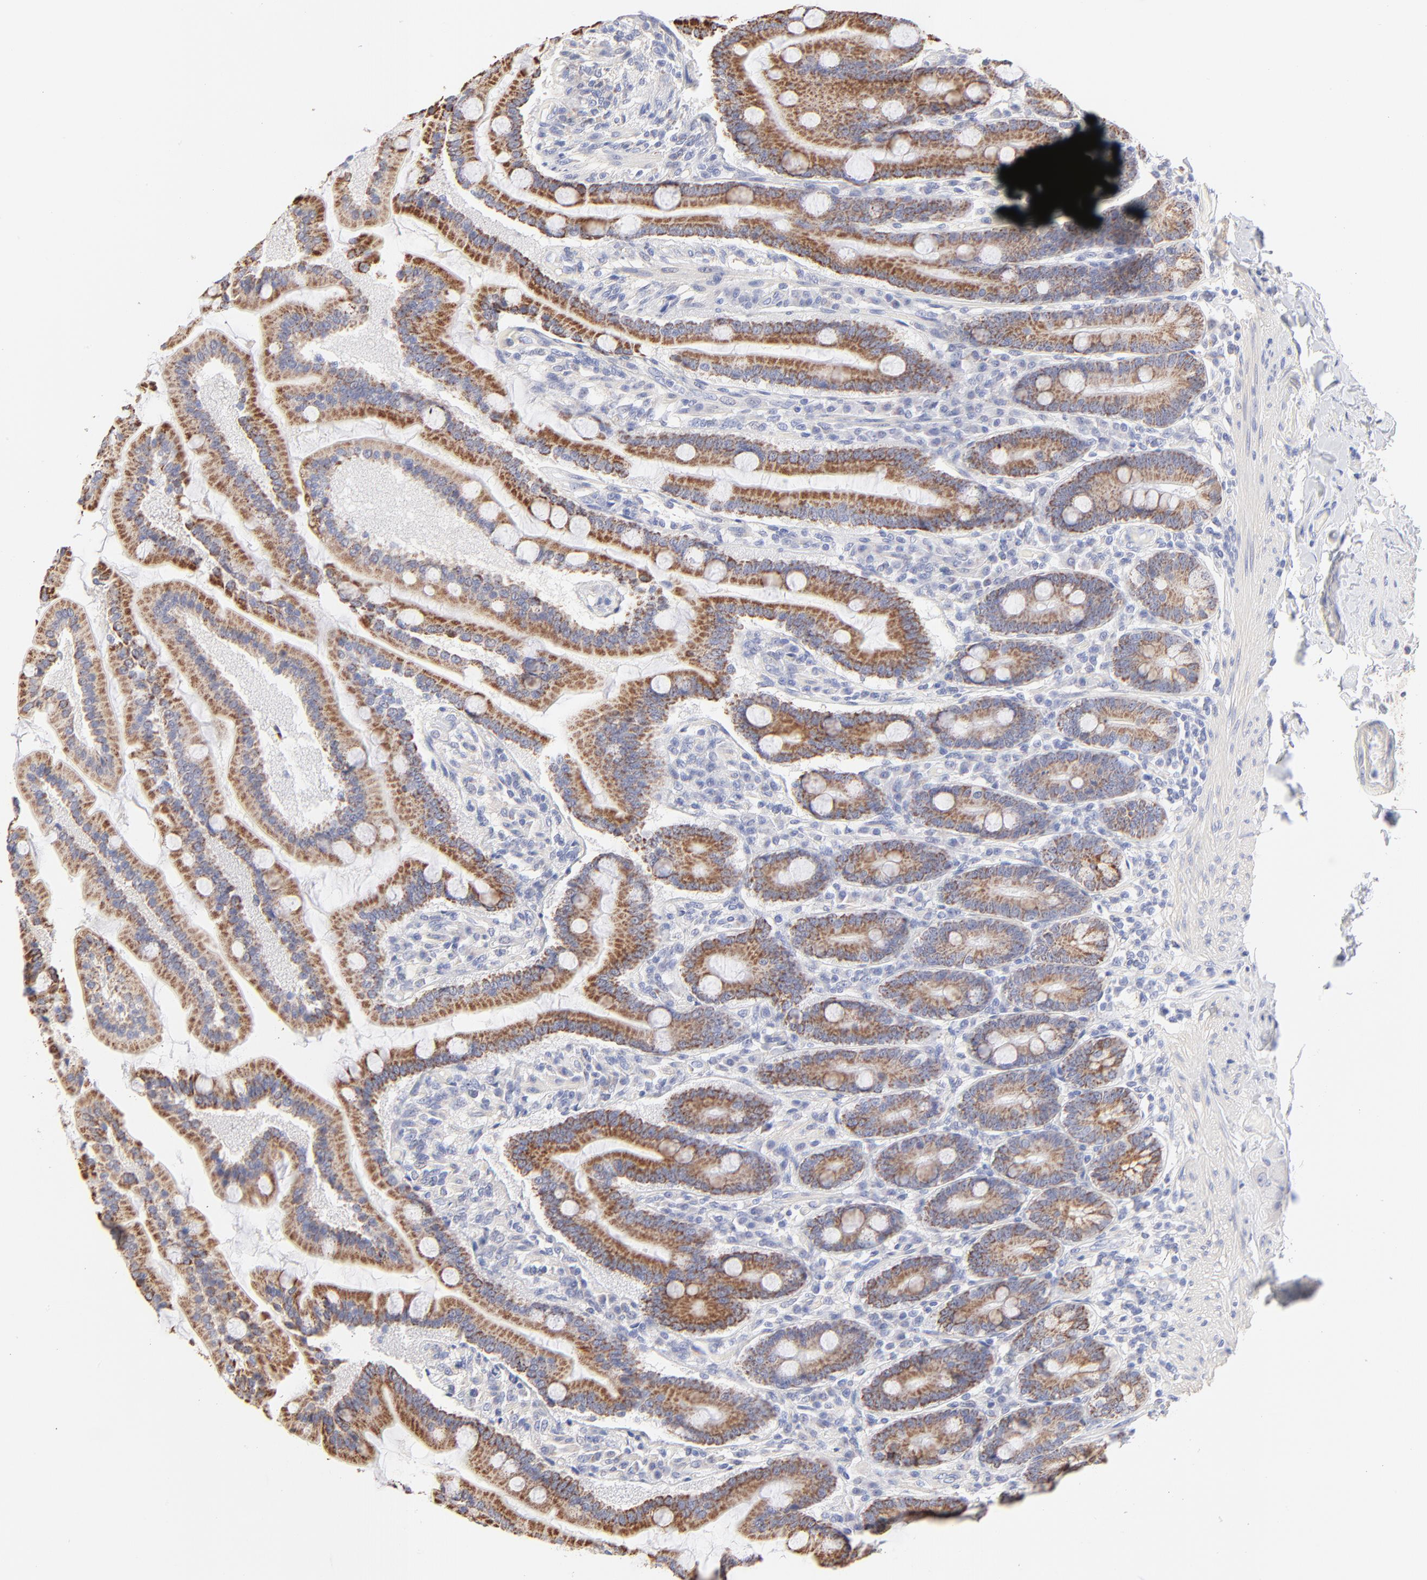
{"staining": {"intensity": "moderate", "quantity": ">75%", "location": "cytoplasmic/membranous"}, "tissue": "duodenum", "cell_type": "Glandular cells", "image_type": "normal", "snomed": [{"axis": "morphology", "description": "Normal tissue, NOS"}, {"axis": "topography", "description": "Duodenum"}], "caption": "IHC (DAB) staining of normal duodenum demonstrates moderate cytoplasmic/membranous protein staining in approximately >75% of glandular cells.", "gene": "TST", "patient": {"sex": "female", "age": 64}}